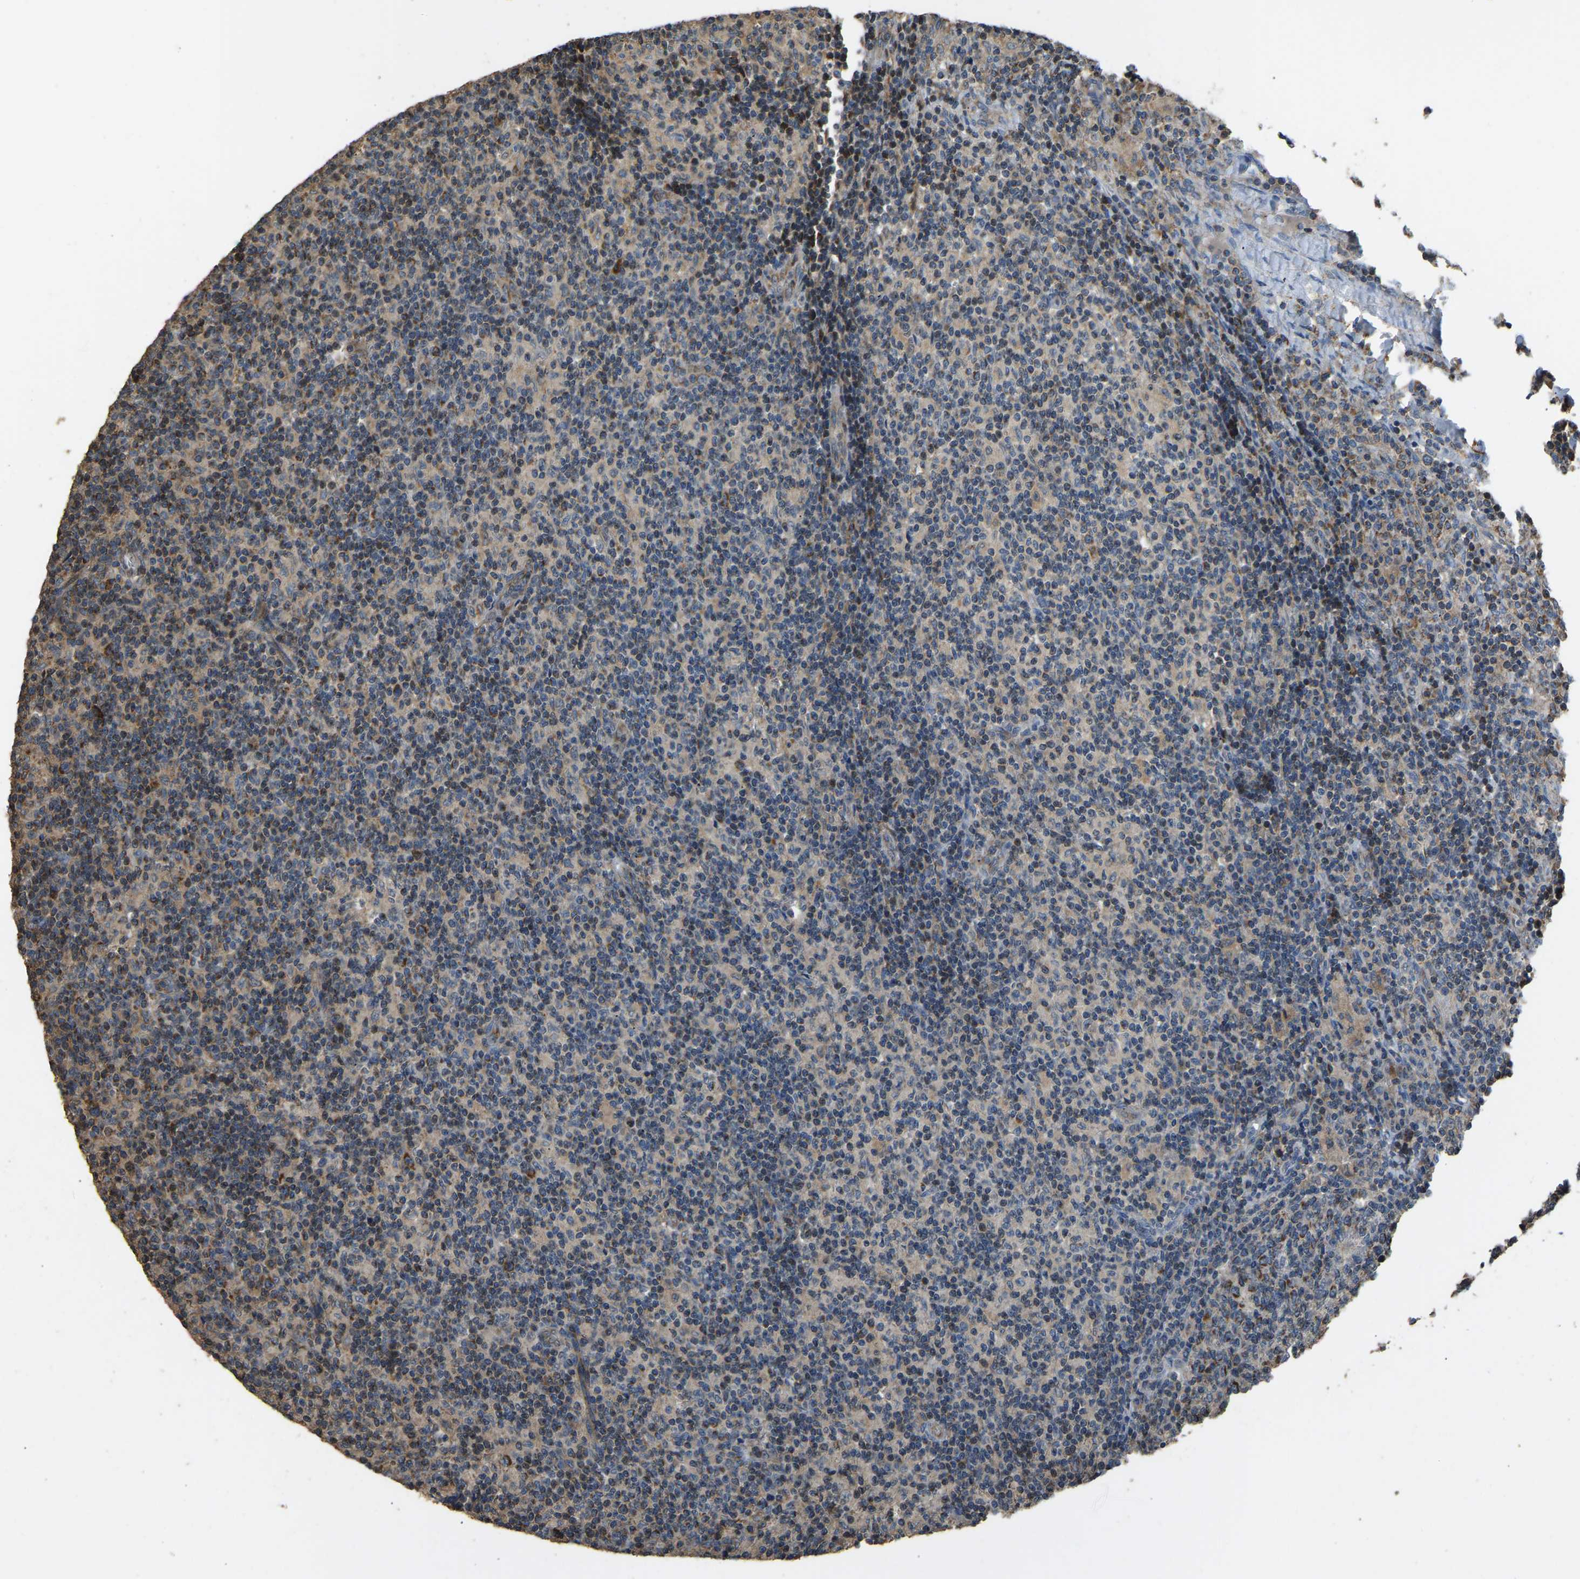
{"staining": {"intensity": "strong", "quantity": "25%-75%", "location": "cytoplasmic/membranous"}, "tissue": "lymph node", "cell_type": "Germinal center cells", "image_type": "normal", "snomed": [{"axis": "morphology", "description": "Normal tissue, NOS"}, {"axis": "morphology", "description": "Inflammation, NOS"}, {"axis": "topography", "description": "Lymph node"}], "caption": "Immunohistochemical staining of normal human lymph node demonstrates high levels of strong cytoplasmic/membranous positivity in about 25%-75% of germinal center cells.", "gene": "TUFM", "patient": {"sex": "male", "age": 55}}